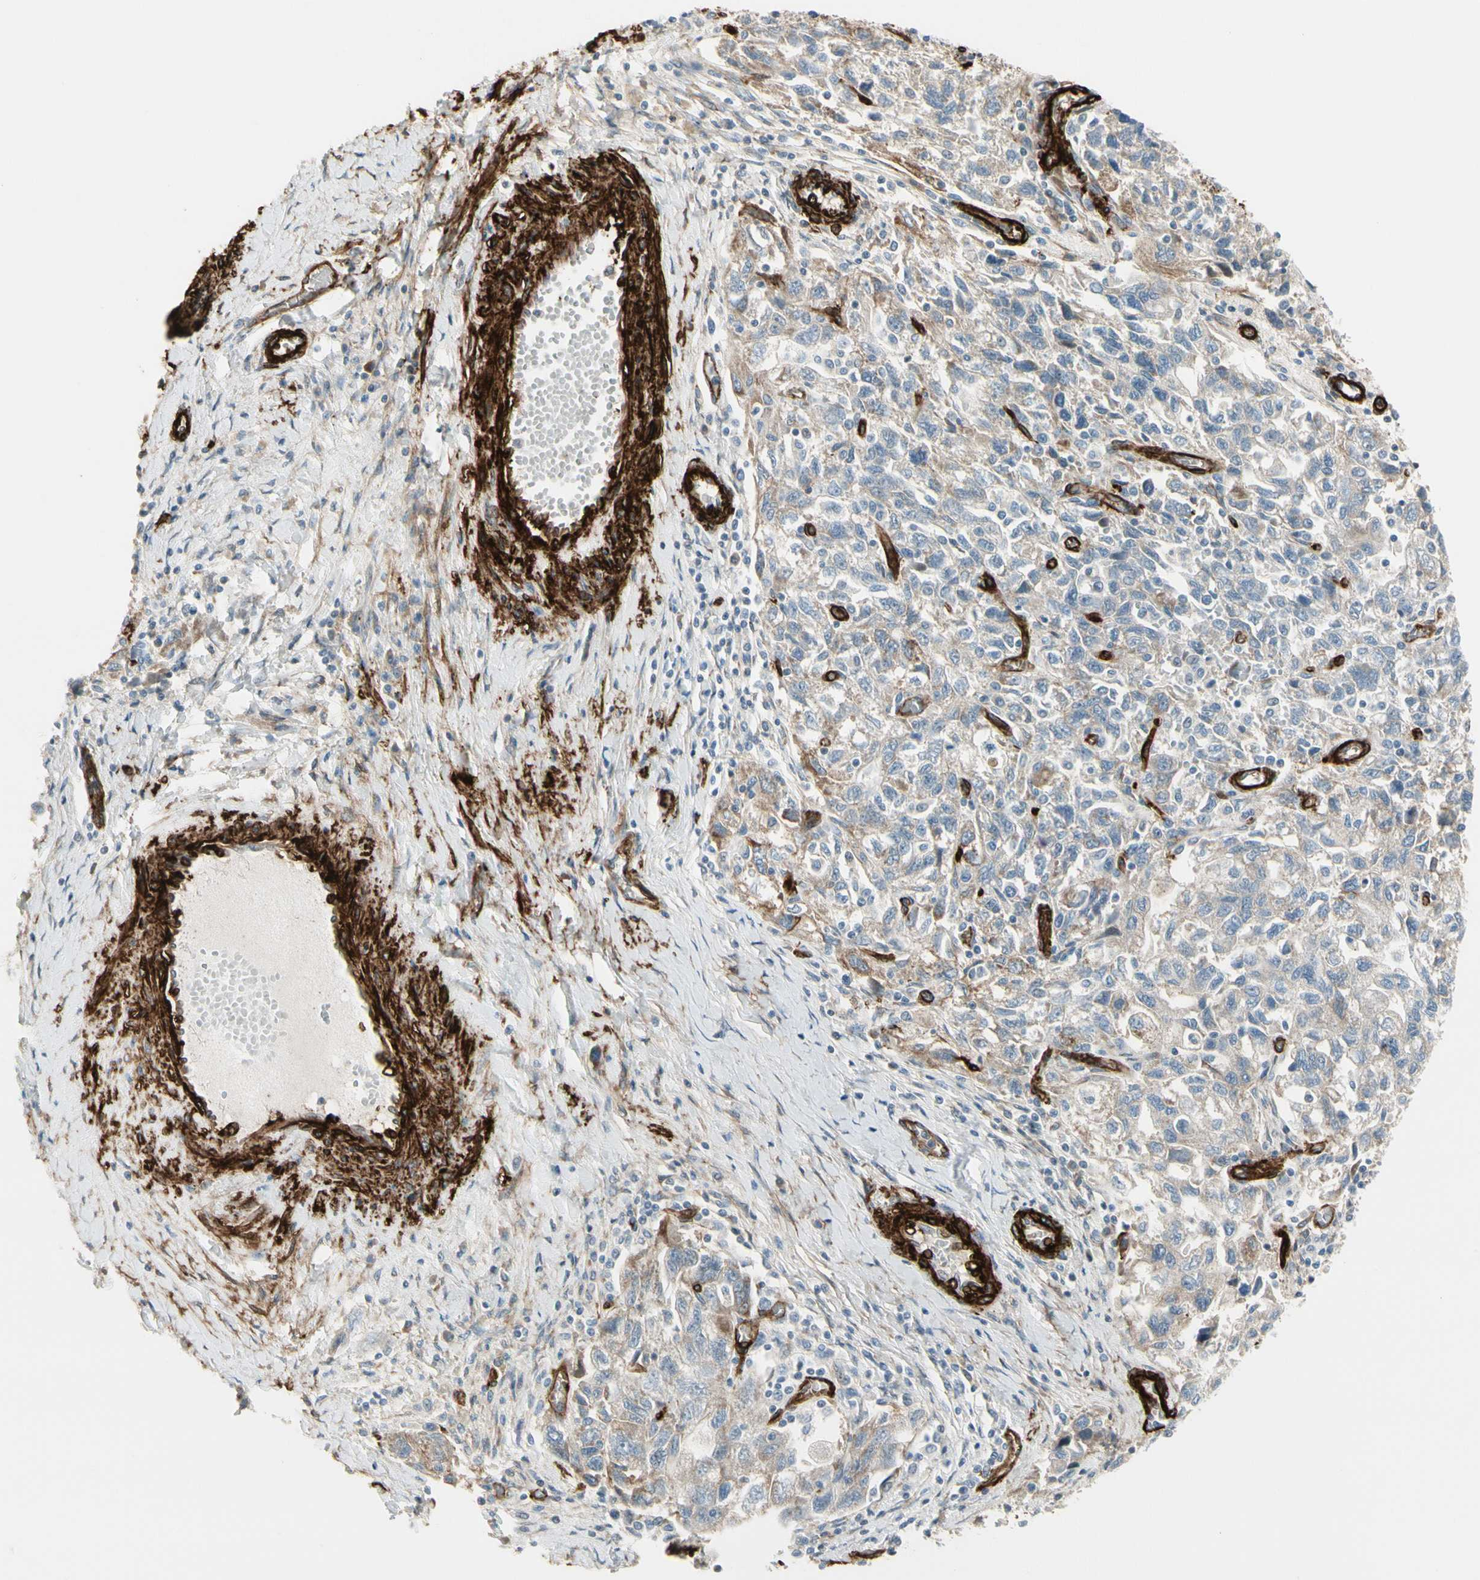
{"staining": {"intensity": "weak", "quantity": "<25%", "location": "cytoplasmic/membranous"}, "tissue": "ovarian cancer", "cell_type": "Tumor cells", "image_type": "cancer", "snomed": [{"axis": "morphology", "description": "Carcinoma, NOS"}, {"axis": "morphology", "description": "Cystadenocarcinoma, serous, NOS"}, {"axis": "topography", "description": "Ovary"}], "caption": "IHC image of neoplastic tissue: carcinoma (ovarian) stained with DAB (3,3'-diaminobenzidine) displays no significant protein positivity in tumor cells.", "gene": "MCAM", "patient": {"sex": "female", "age": 69}}